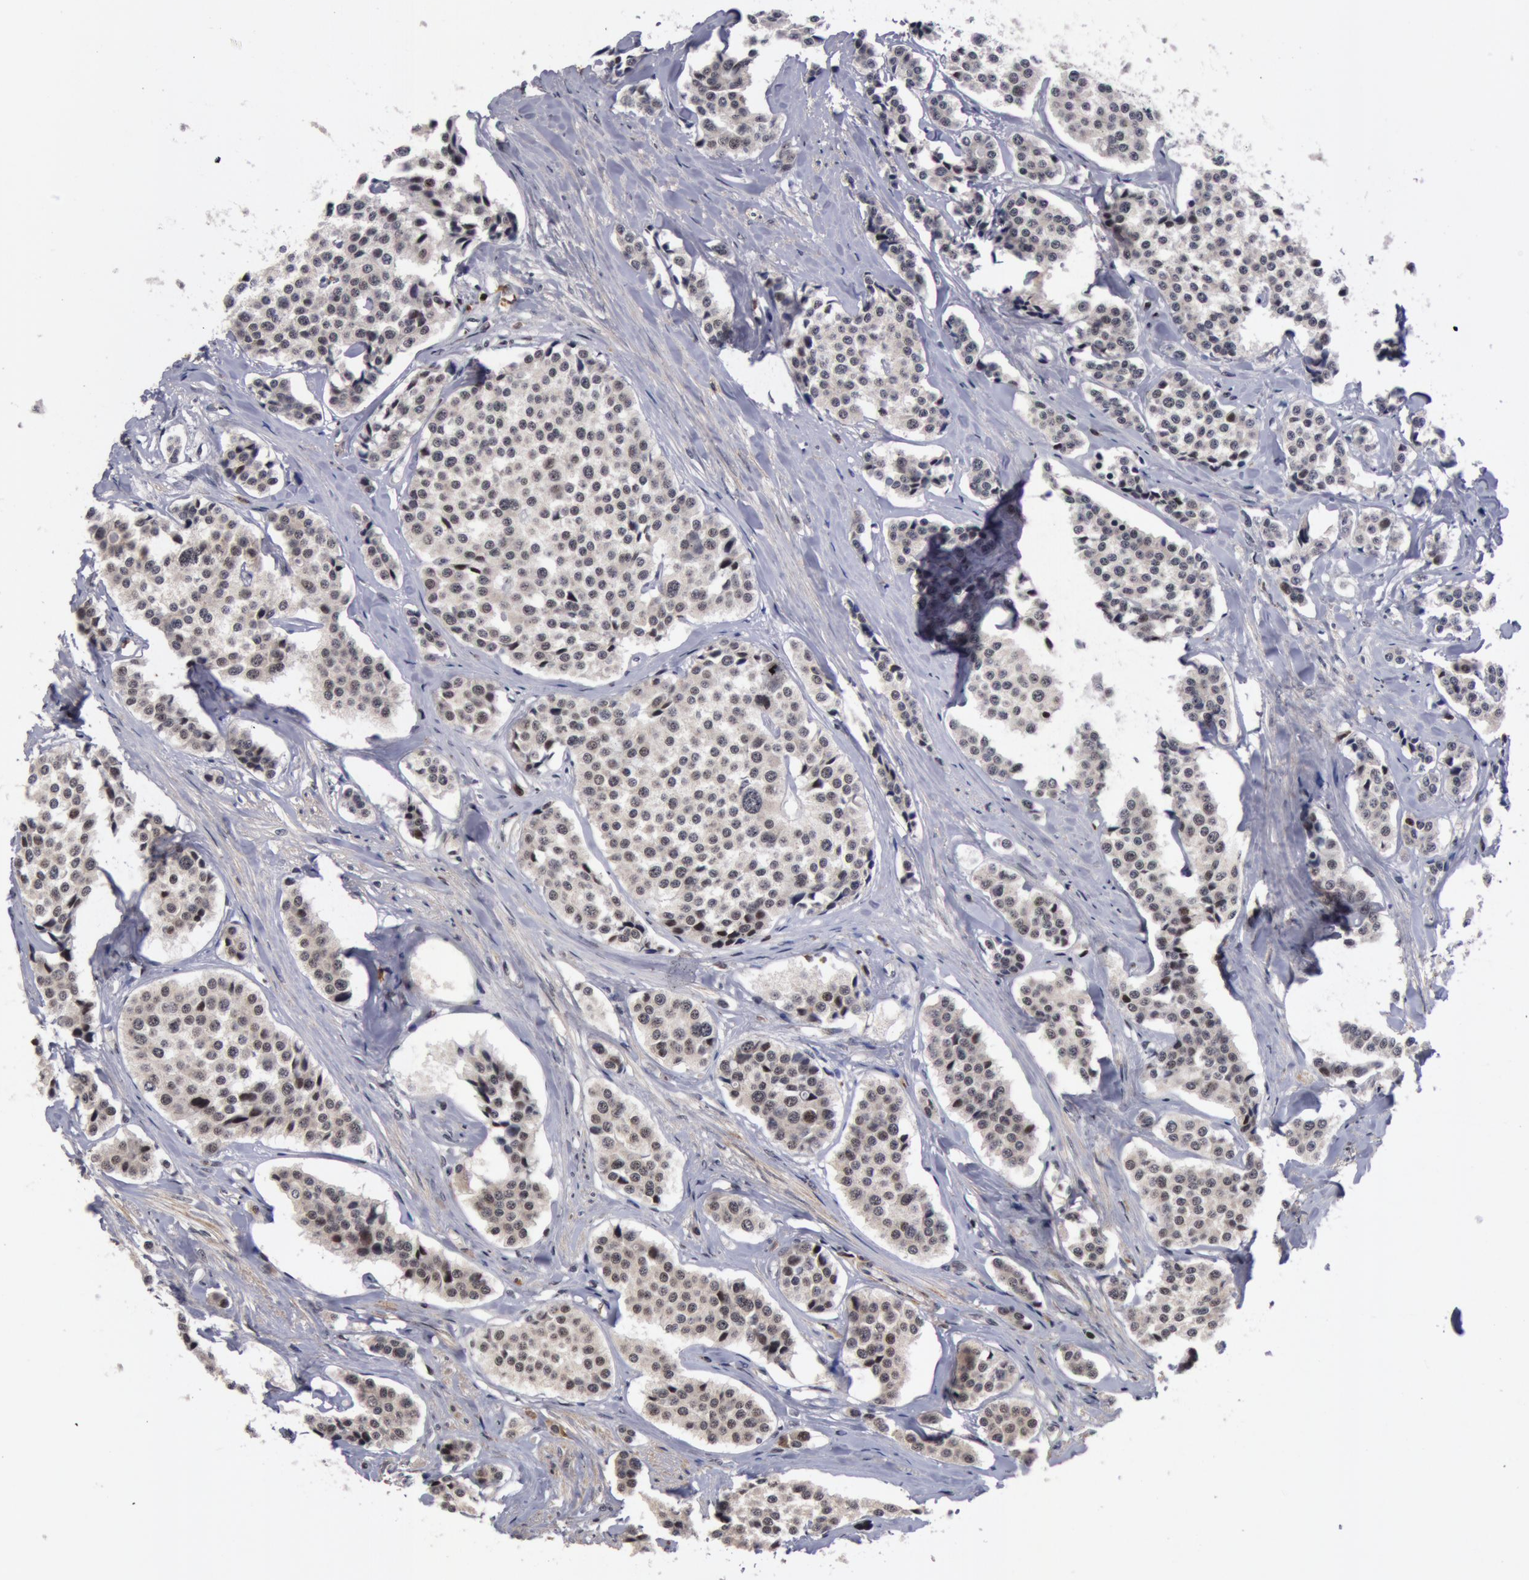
{"staining": {"intensity": "weak", "quantity": "<25%", "location": "nuclear"}, "tissue": "carcinoid", "cell_type": "Tumor cells", "image_type": "cancer", "snomed": [{"axis": "morphology", "description": "Carcinoid, malignant, NOS"}, {"axis": "topography", "description": "Small intestine"}], "caption": "The immunohistochemistry histopathology image has no significant expression in tumor cells of carcinoid tissue. (Brightfield microscopy of DAB immunohistochemistry (IHC) at high magnification).", "gene": "ZNF350", "patient": {"sex": "male", "age": 60}}